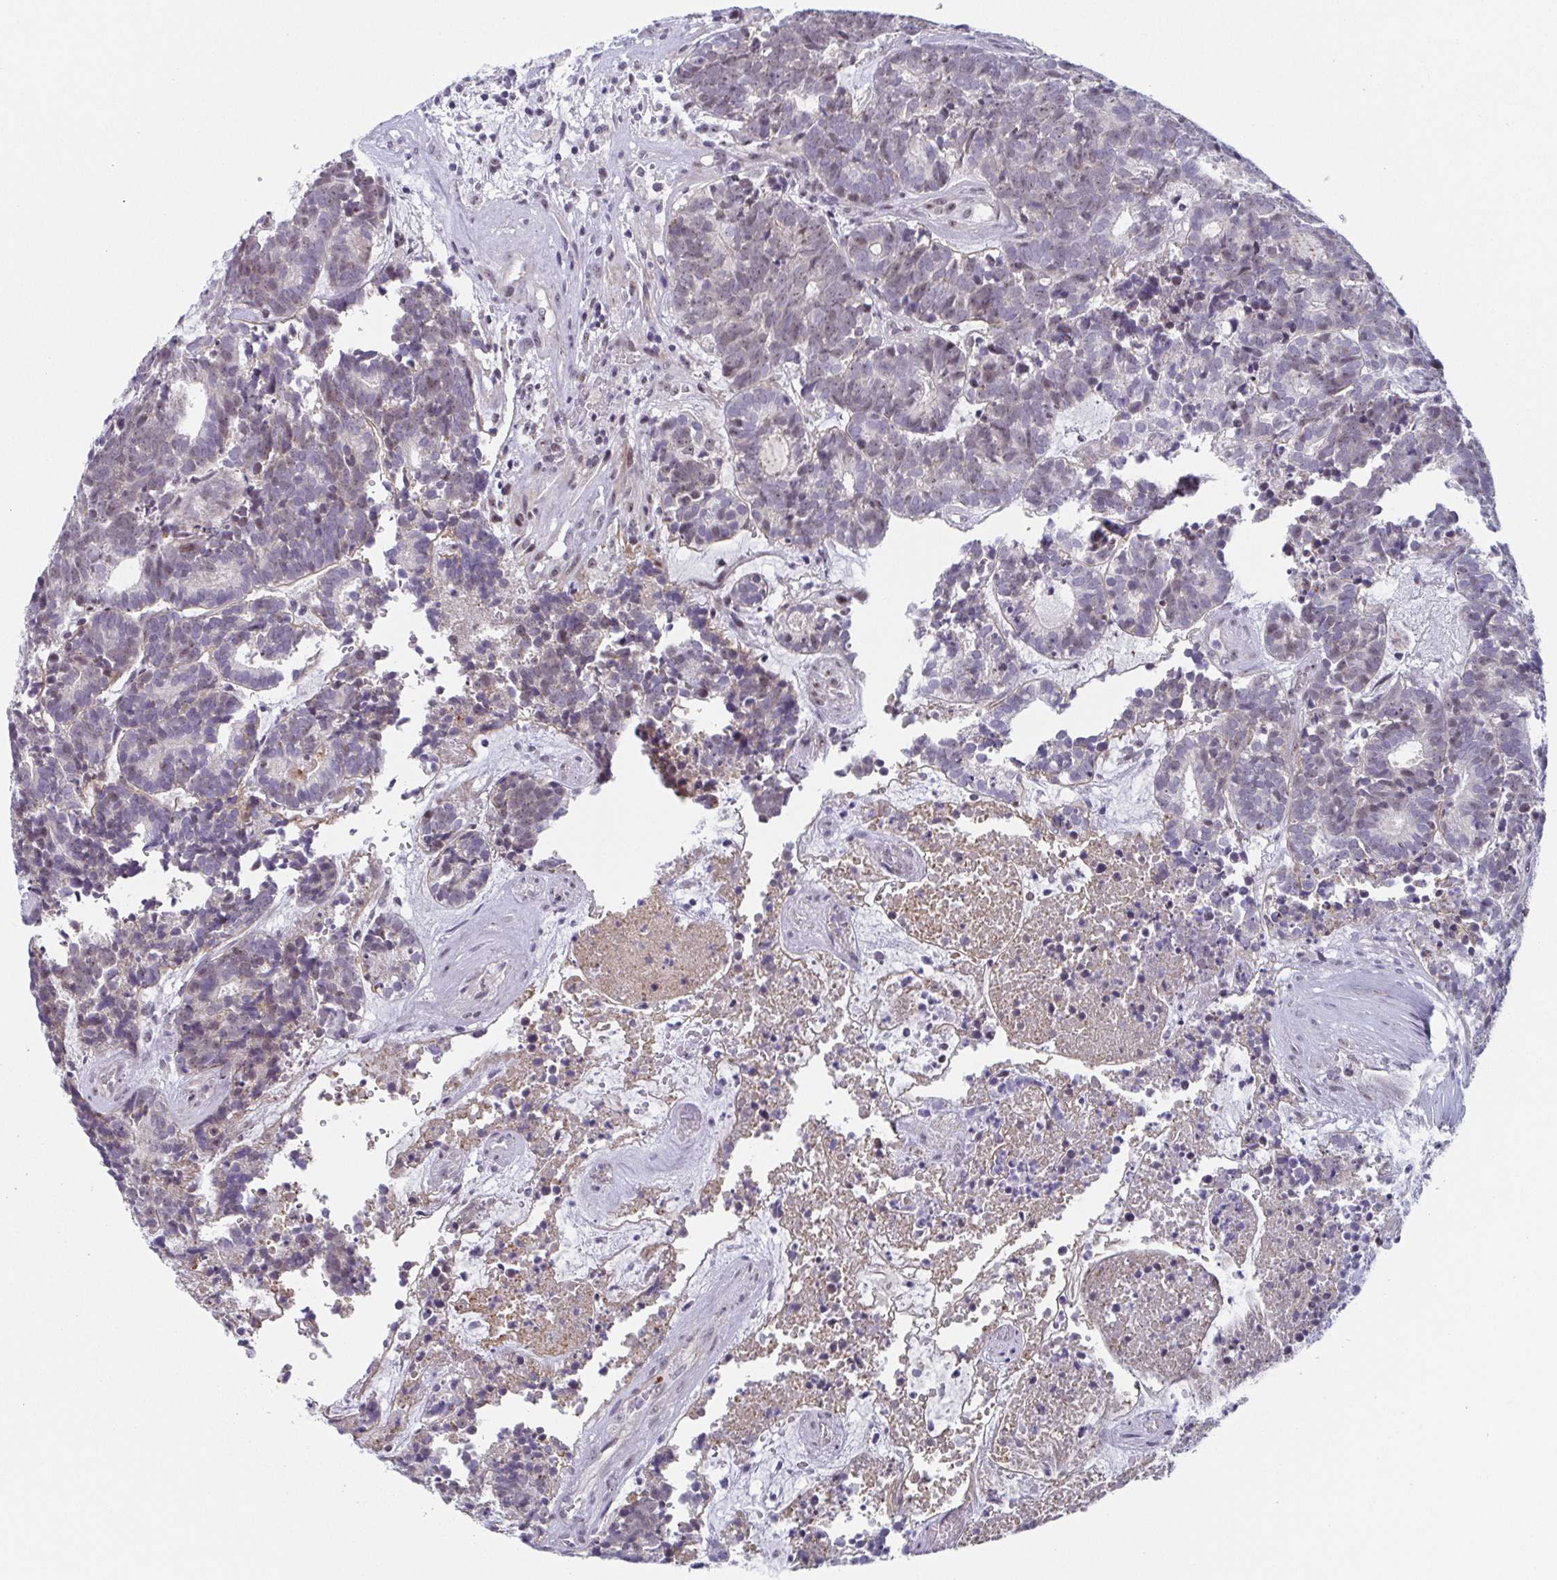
{"staining": {"intensity": "weak", "quantity": "<25%", "location": "nuclear"}, "tissue": "head and neck cancer", "cell_type": "Tumor cells", "image_type": "cancer", "snomed": [{"axis": "morphology", "description": "Adenocarcinoma, NOS"}, {"axis": "topography", "description": "Head-Neck"}], "caption": "A high-resolution histopathology image shows immunohistochemistry staining of head and neck cancer (adenocarcinoma), which reveals no significant positivity in tumor cells.", "gene": "EXOSC7", "patient": {"sex": "female", "age": 81}}